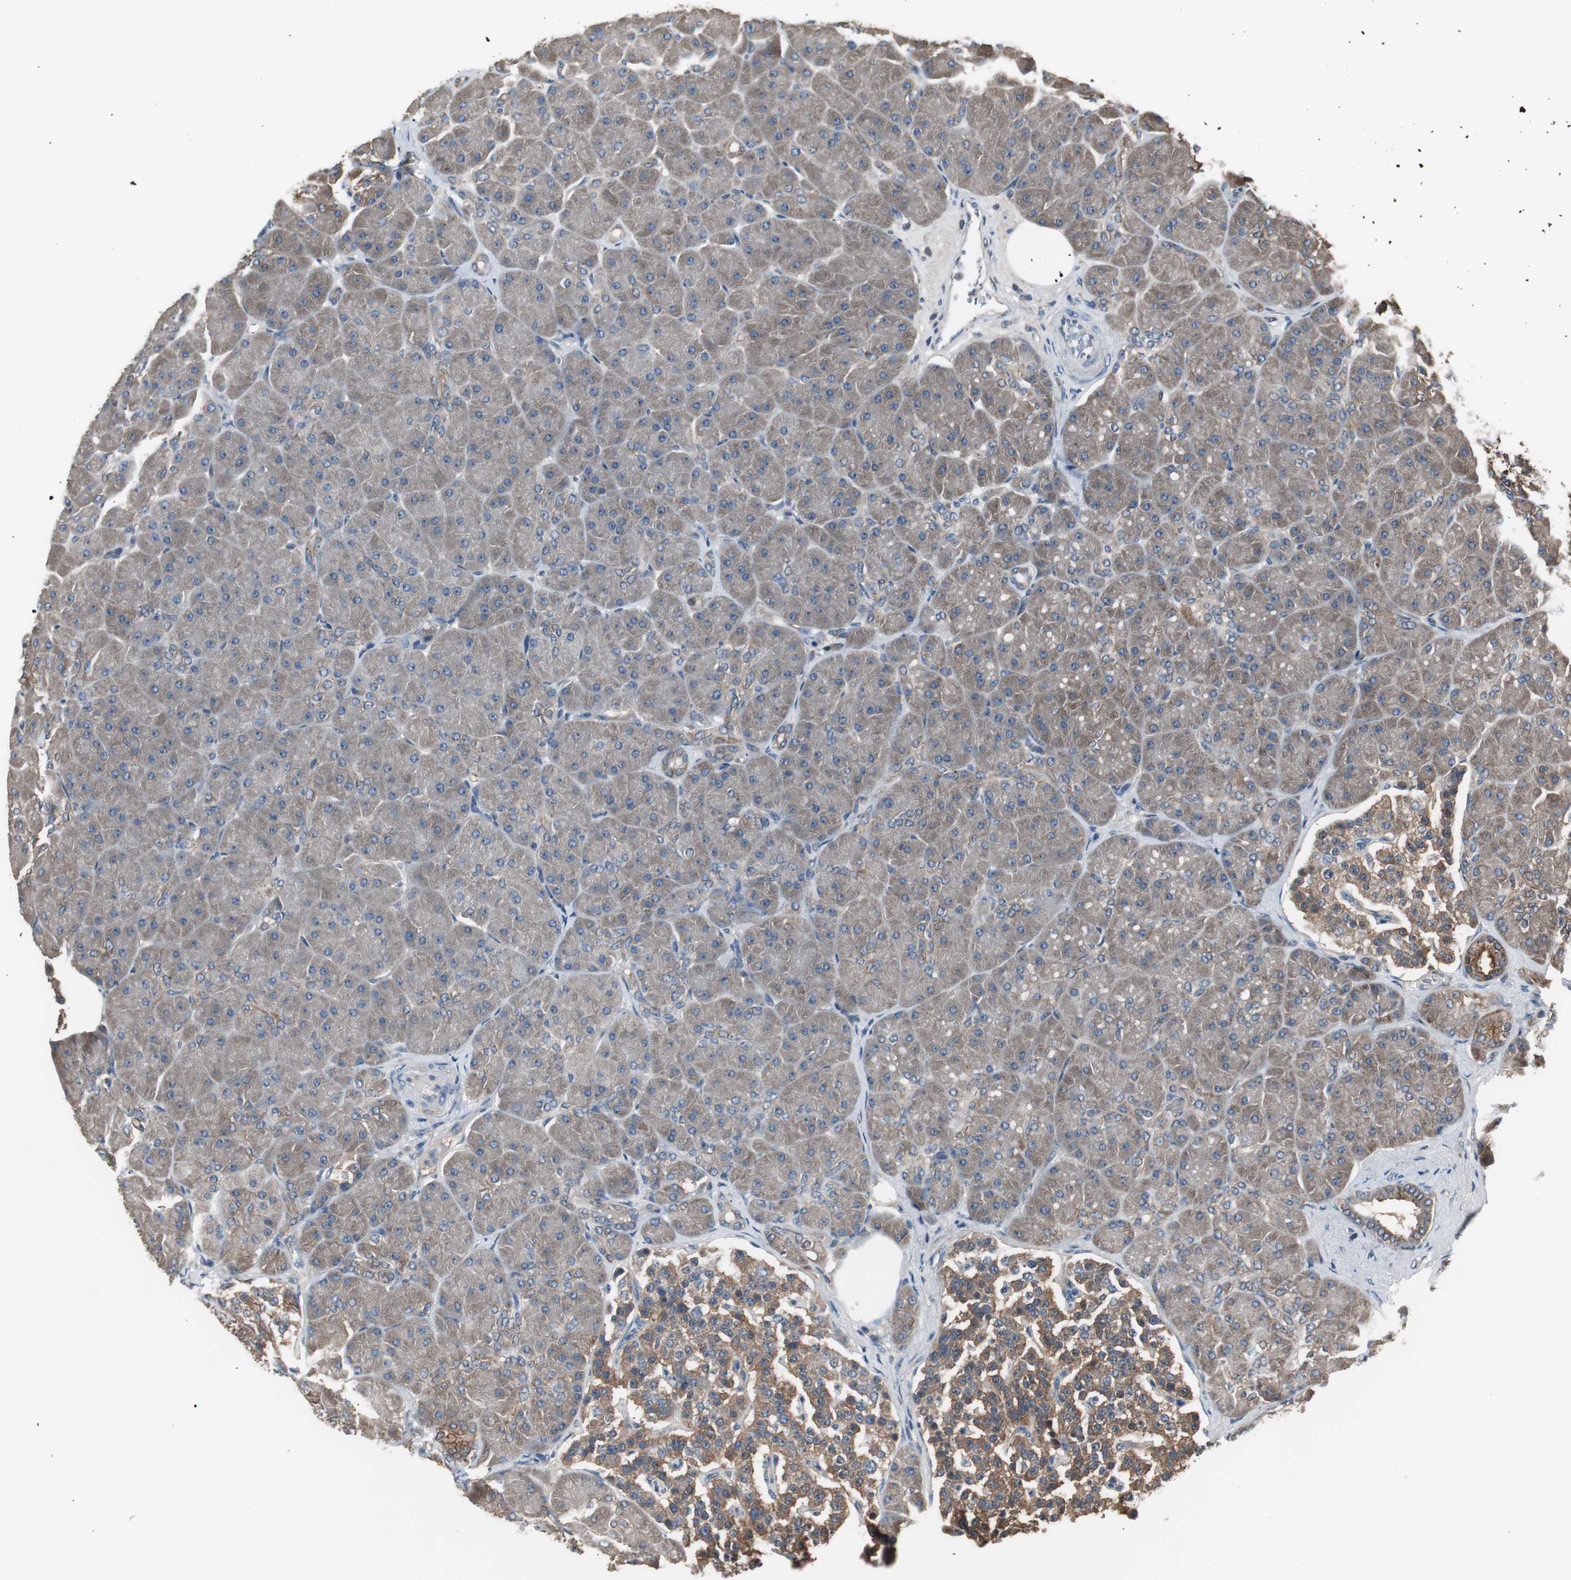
{"staining": {"intensity": "weak", "quantity": ">75%", "location": "cytoplasmic/membranous"}, "tissue": "pancreas", "cell_type": "Exocrine glandular cells", "image_type": "normal", "snomed": [{"axis": "morphology", "description": "Normal tissue, NOS"}, {"axis": "topography", "description": "Pancreas"}], "caption": "A micrograph showing weak cytoplasmic/membranous expression in about >75% of exocrine glandular cells in benign pancreas, as visualized by brown immunohistochemical staining.", "gene": "CAPNS1", "patient": {"sex": "male", "age": 66}}